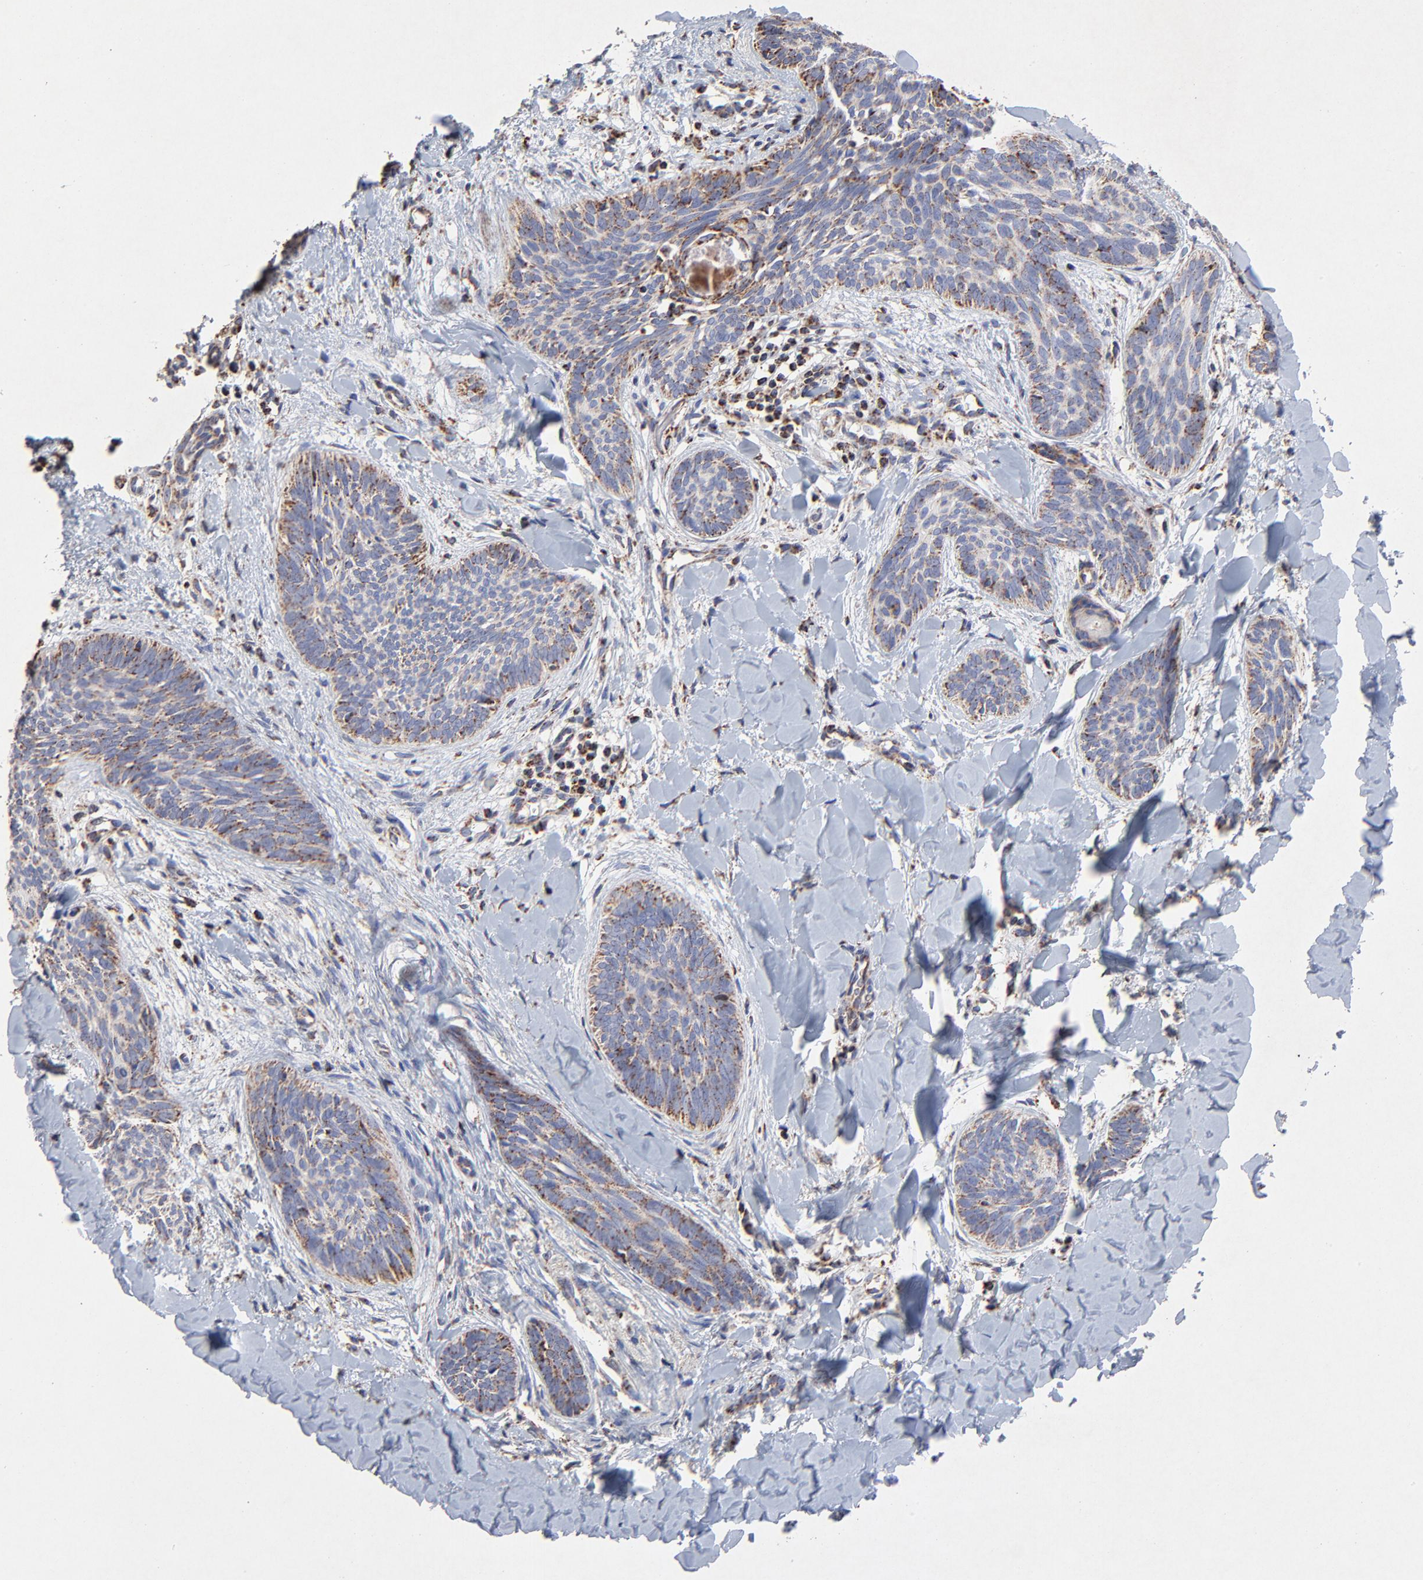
{"staining": {"intensity": "weak", "quantity": ">75%", "location": "cytoplasmic/membranous"}, "tissue": "skin cancer", "cell_type": "Tumor cells", "image_type": "cancer", "snomed": [{"axis": "morphology", "description": "Basal cell carcinoma"}, {"axis": "topography", "description": "Skin"}], "caption": "About >75% of tumor cells in basal cell carcinoma (skin) reveal weak cytoplasmic/membranous protein expression as visualized by brown immunohistochemical staining.", "gene": "SSBP1", "patient": {"sex": "female", "age": 81}}